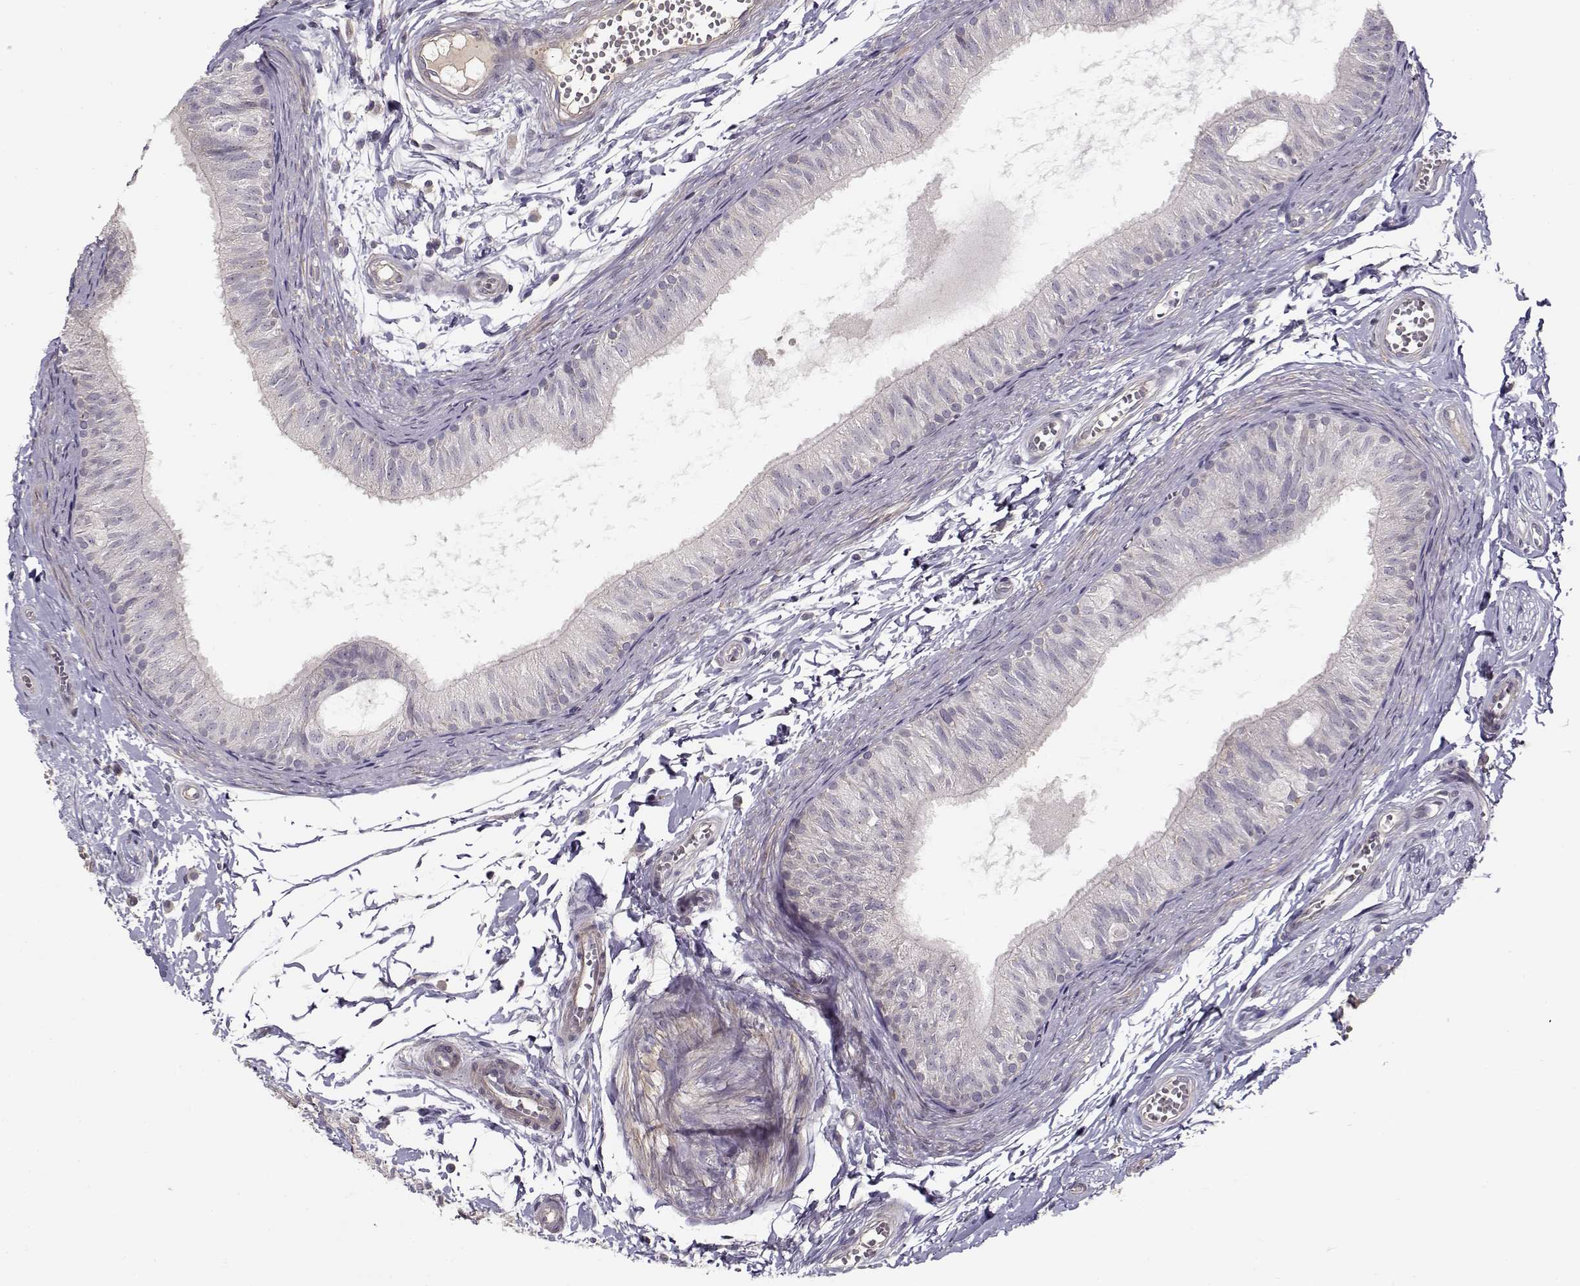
{"staining": {"intensity": "negative", "quantity": "none", "location": "none"}, "tissue": "epididymis", "cell_type": "Glandular cells", "image_type": "normal", "snomed": [{"axis": "morphology", "description": "Normal tissue, NOS"}, {"axis": "topography", "description": "Epididymis"}], "caption": "The IHC histopathology image has no significant expression in glandular cells of epididymis. (DAB immunohistochemistry, high magnification).", "gene": "ENTPD8", "patient": {"sex": "male", "age": 22}}